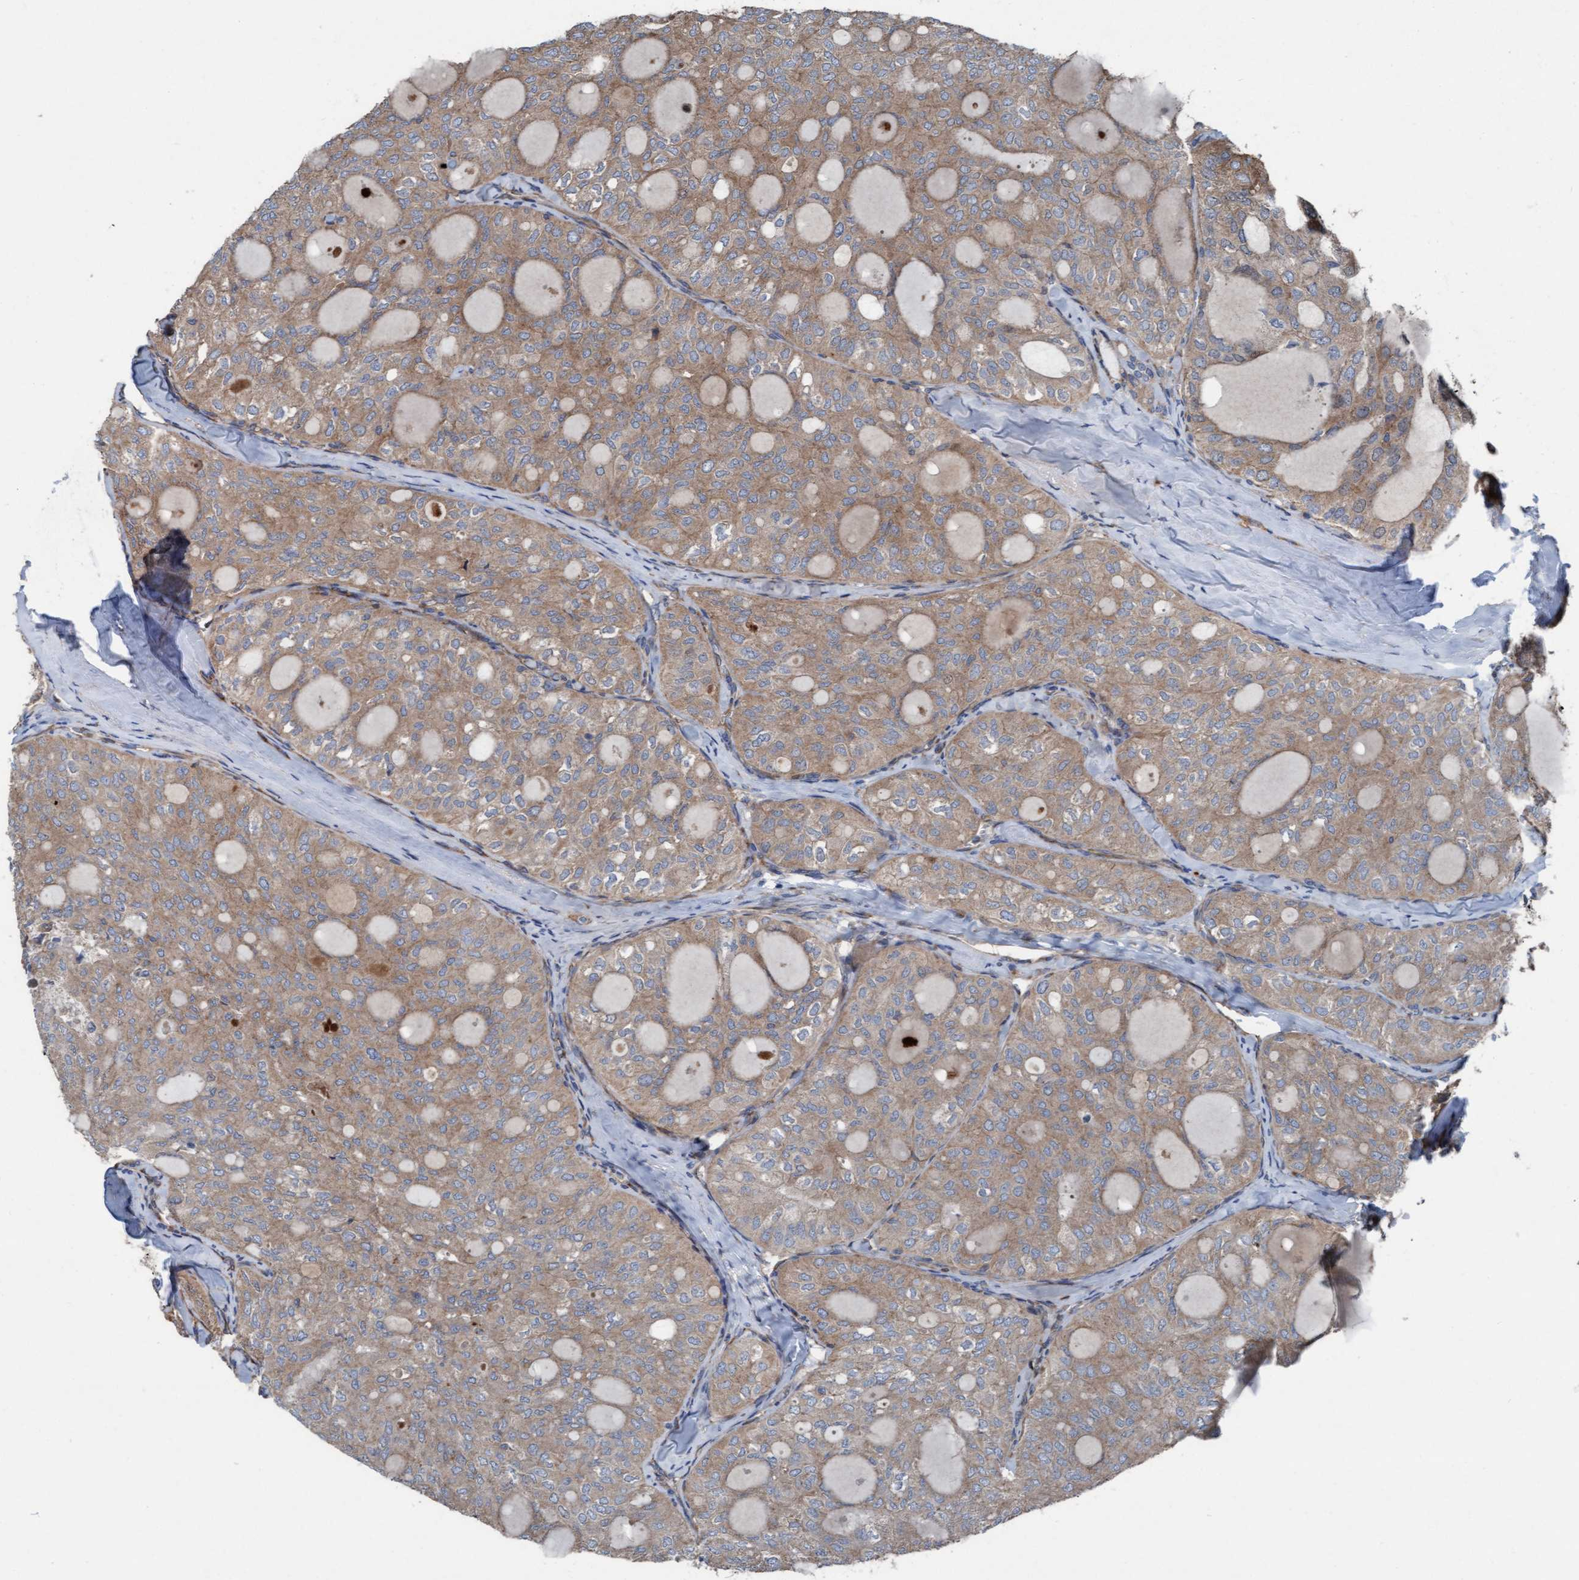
{"staining": {"intensity": "moderate", "quantity": ">75%", "location": "cytoplasmic/membranous"}, "tissue": "thyroid cancer", "cell_type": "Tumor cells", "image_type": "cancer", "snomed": [{"axis": "morphology", "description": "Follicular adenoma carcinoma, NOS"}, {"axis": "topography", "description": "Thyroid gland"}], "caption": "A micrograph of human thyroid follicular adenoma carcinoma stained for a protein demonstrates moderate cytoplasmic/membranous brown staining in tumor cells.", "gene": "KLHL26", "patient": {"sex": "male", "age": 75}}